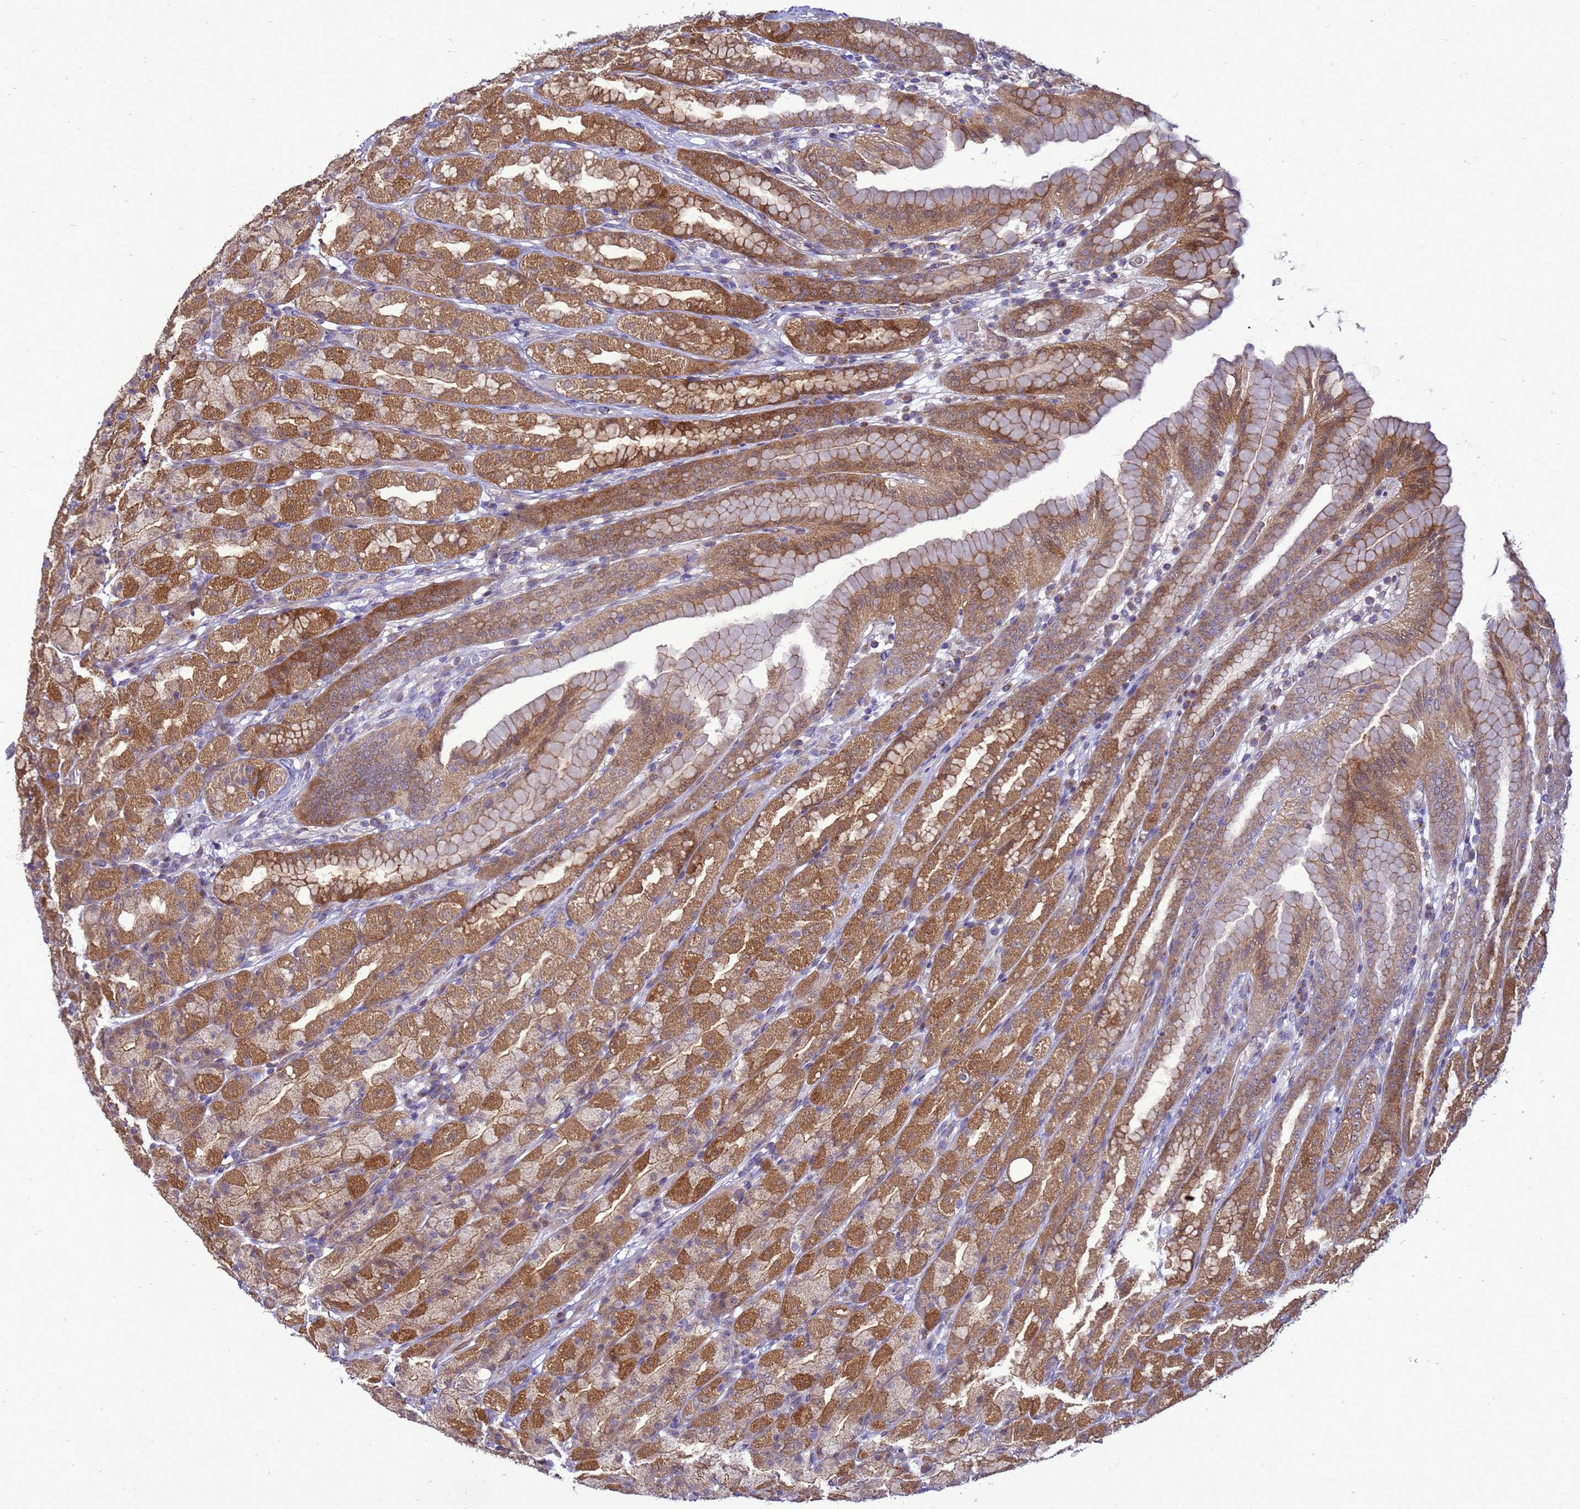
{"staining": {"intensity": "strong", "quantity": ">75%", "location": "cytoplasmic/membranous"}, "tissue": "stomach", "cell_type": "Glandular cells", "image_type": "normal", "snomed": [{"axis": "morphology", "description": "Normal tissue, NOS"}, {"axis": "topography", "description": "Stomach, upper"}], "caption": "A high-resolution image shows IHC staining of benign stomach, which shows strong cytoplasmic/membranous staining in approximately >75% of glandular cells.", "gene": "EIF4EBP3", "patient": {"sex": "male", "age": 68}}